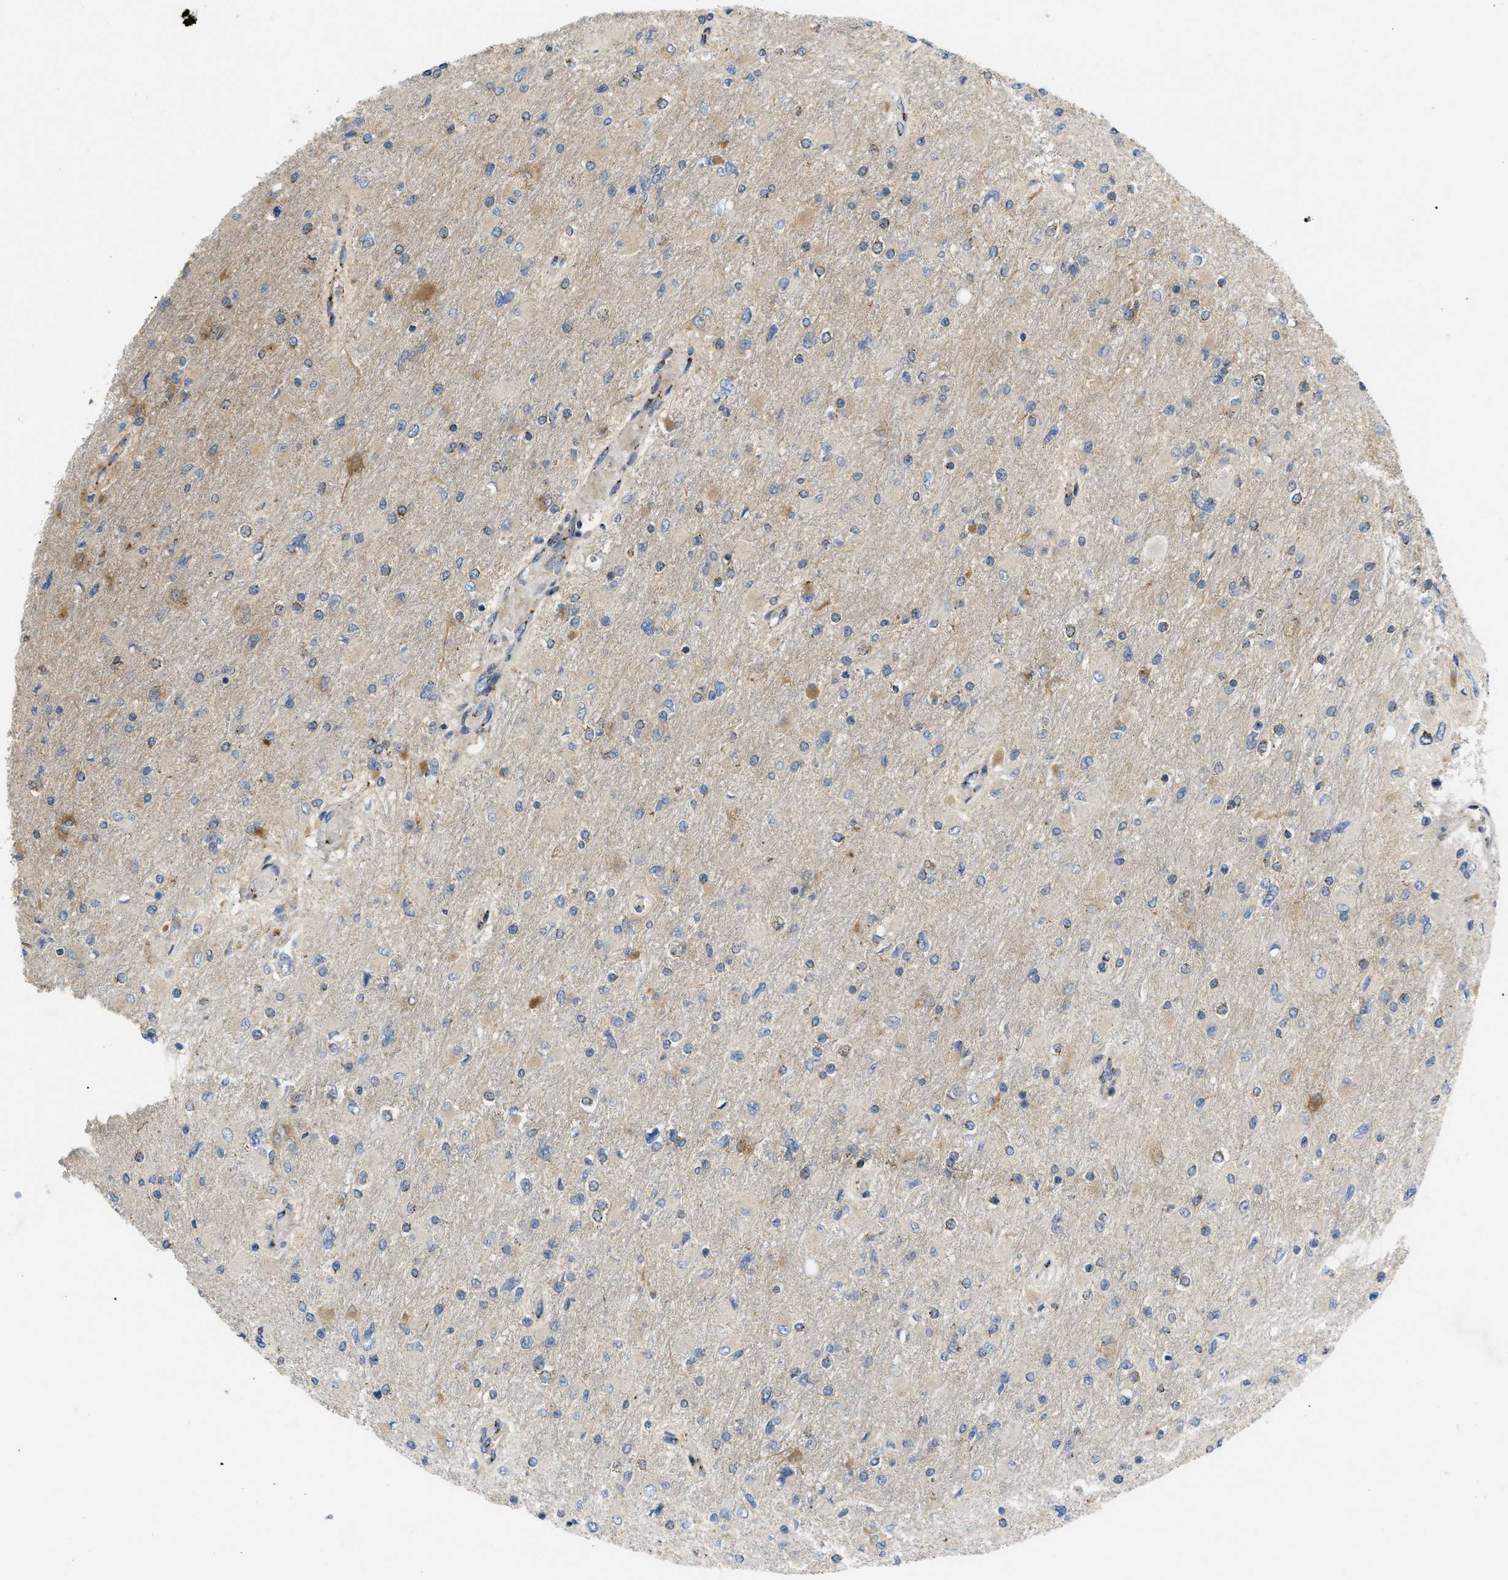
{"staining": {"intensity": "negative", "quantity": "none", "location": "none"}, "tissue": "glioma", "cell_type": "Tumor cells", "image_type": "cancer", "snomed": [{"axis": "morphology", "description": "Glioma, malignant, High grade"}, {"axis": "topography", "description": "Cerebral cortex"}], "caption": "Histopathology image shows no significant protein positivity in tumor cells of high-grade glioma (malignant).", "gene": "ZNF70", "patient": {"sex": "female", "age": 36}}